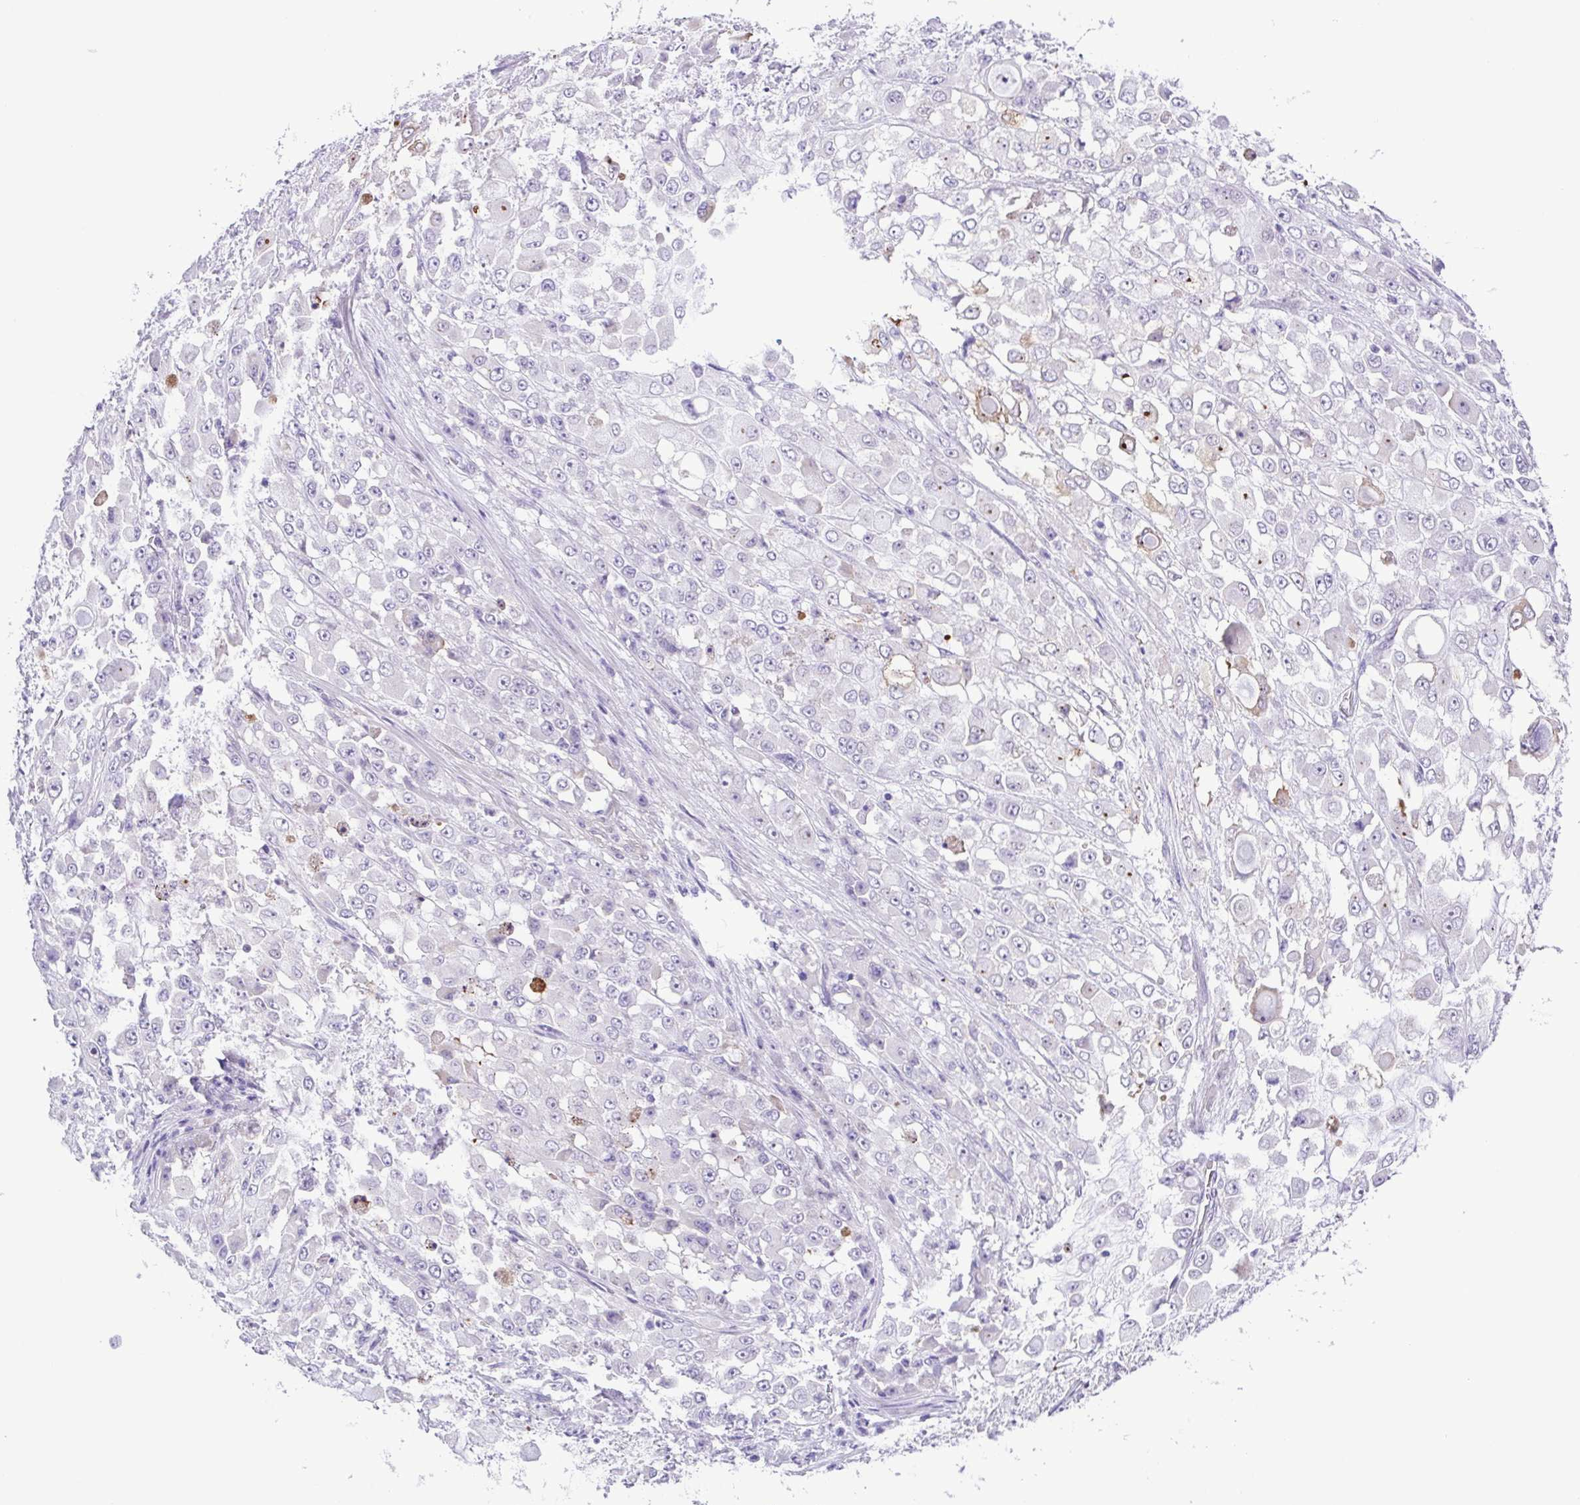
{"staining": {"intensity": "negative", "quantity": "none", "location": "none"}, "tissue": "stomach cancer", "cell_type": "Tumor cells", "image_type": "cancer", "snomed": [{"axis": "morphology", "description": "Adenocarcinoma, NOS"}, {"axis": "topography", "description": "Stomach"}], "caption": "DAB immunohistochemical staining of stomach cancer (adenocarcinoma) demonstrates no significant expression in tumor cells.", "gene": "DCLK2", "patient": {"sex": "female", "age": 76}}